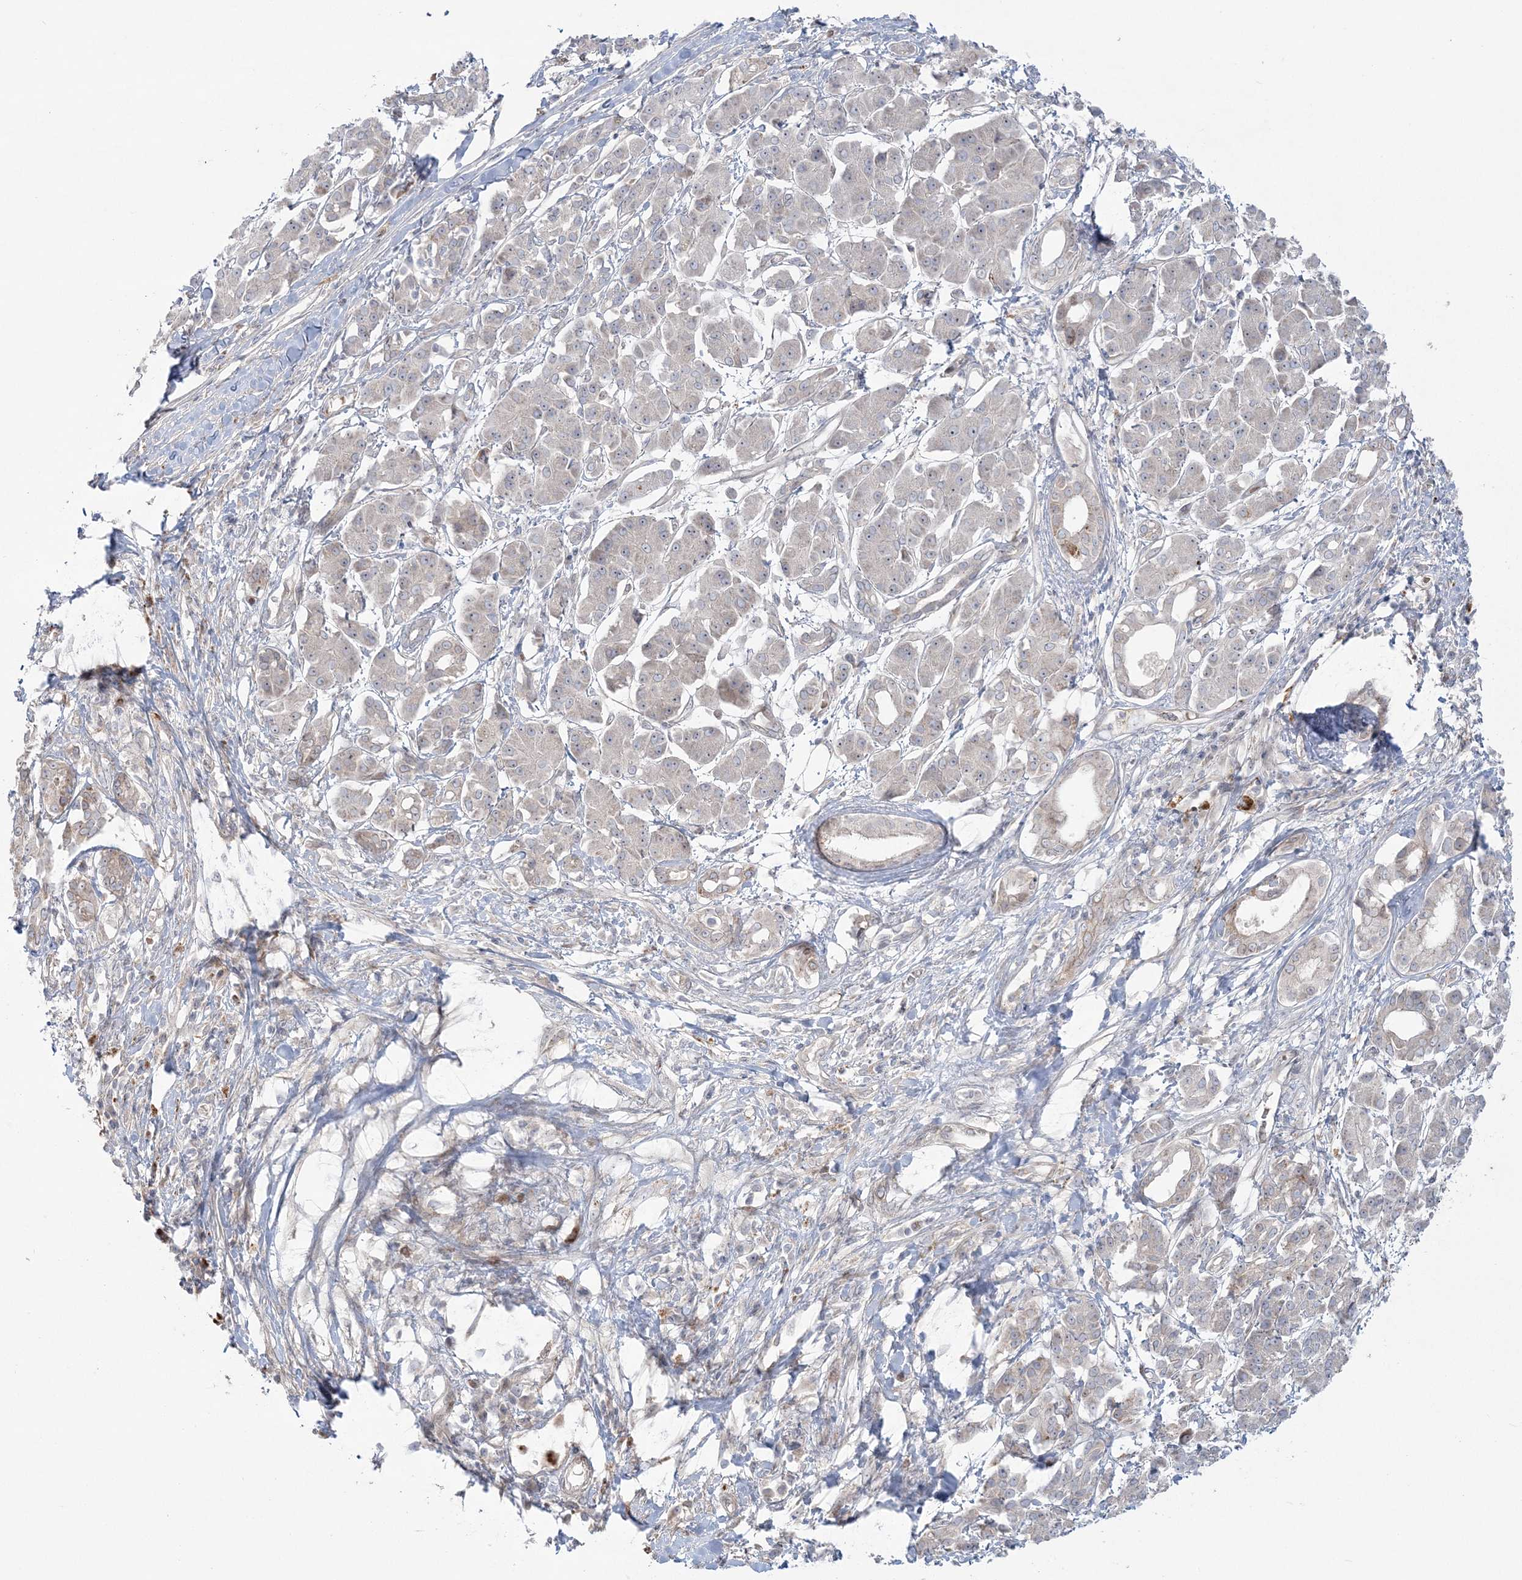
{"staining": {"intensity": "negative", "quantity": "none", "location": "none"}, "tissue": "pancreatic cancer", "cell_type": "Tumor cells", "image_type": "cancer", "snomed": [{"axis": "morphology", "description": "Adenocarcinoma, NOS"}, {"axis": "topography", "description": "Pancreas"}], "caption": "This is an immunohistochemistry photomicrograph of adenocarcinoma (pancreatic). There is no staining in tumor cells.", "gene": "NUDT9", "patient": {"sex": "female", "age": 56}}